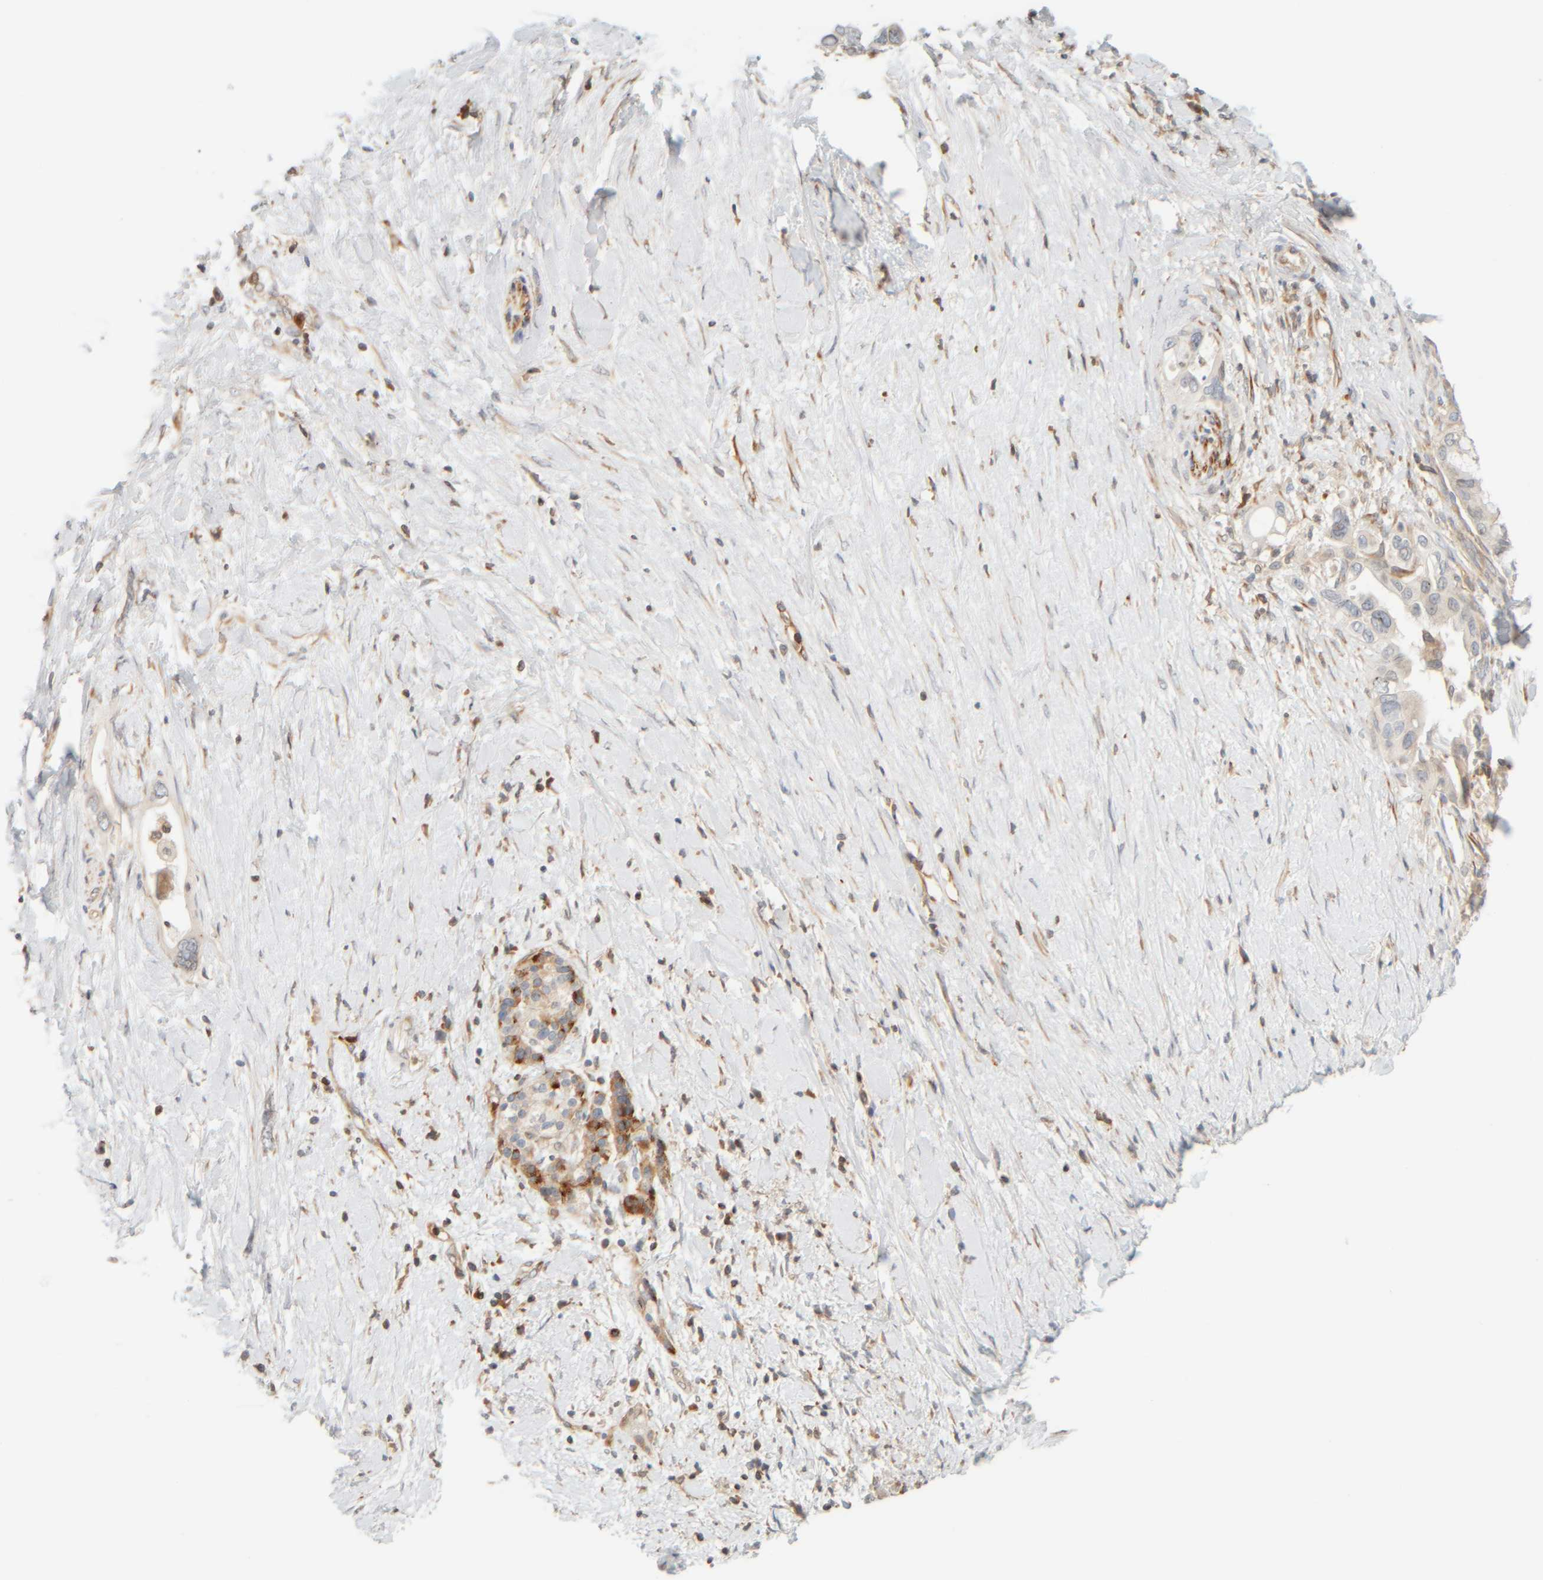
{"staining": {"intensity": "weak", "quantity": "<25%", "location": "cytoplasmic/membranous"}, "tissue": "pancreatic cancer", "cell_type": "Tumor cells", "image_type": "cancer", "snomed": [{"axis": "morphology", "description": "Adenocarcinoma, NOS"}, {"axis": "topography", "description": "Pancreas"}], "caption": "The immunohistochemistry micrograph has no significant expression in tumor cells of adenocarcinoma (pancreatic) tissue.", "gene": "PTGES3L-AARSD1", "patient": {"sex": "female", "age": 56}}